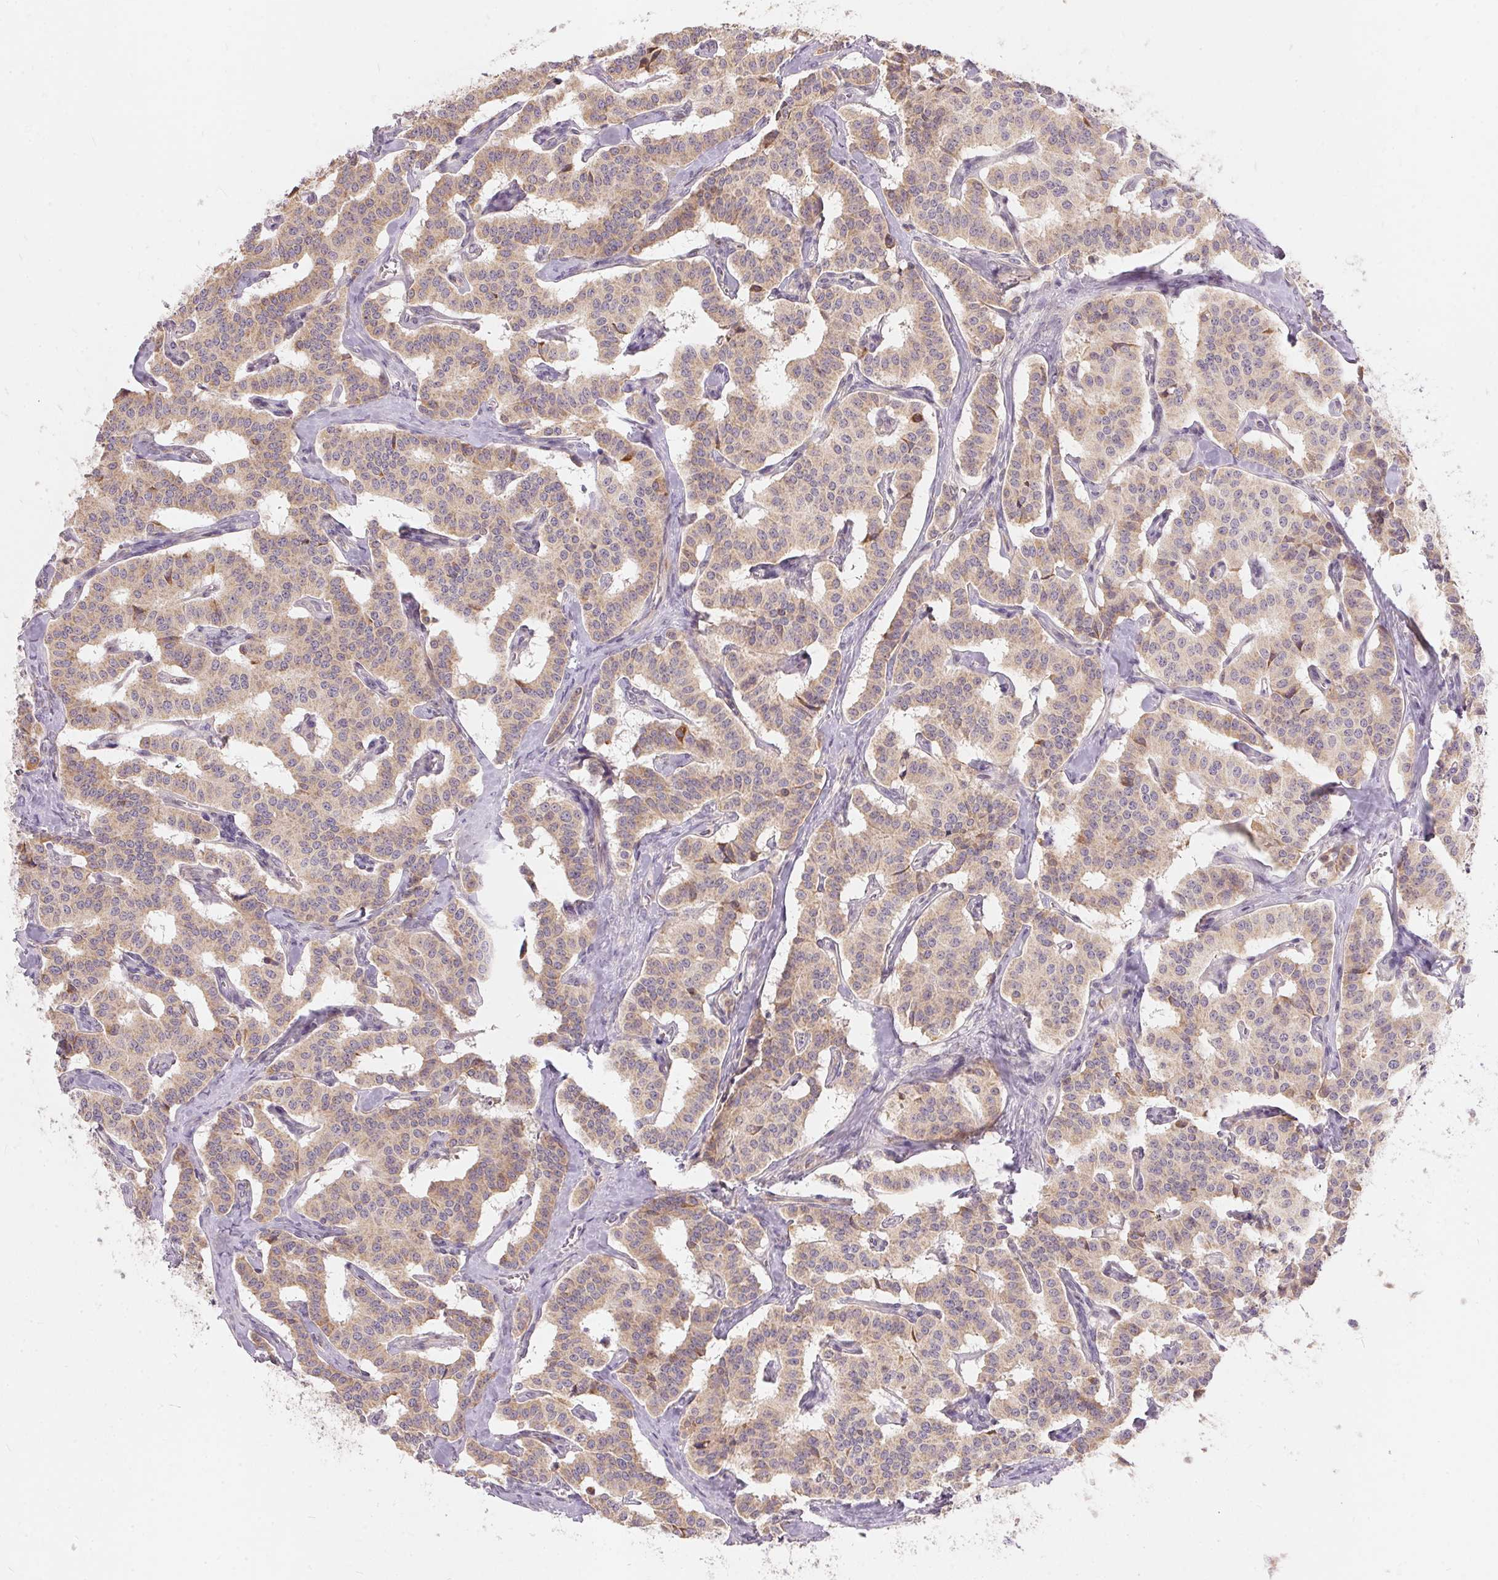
{"staining": {"intensity": "weak", "quantity": ">75%", "location": "cytoplasmic/membranous"}, "tissue": "carcinoid", "cell_type": "Tumor cells", "image_type": "cancer", "snomed": [{"axis": "morphology", "description": "Carcinoid, malignant, NOS"}, {"axis": "topography", "description": "Lung"}], "caption": "Tumor cells exhibit weak cytoplasmic/membranous staining in about >75% of cells in carcinoid (malignant).", "gene": "VWA5B2", "patient": {"sex": "female", "age": 46}}